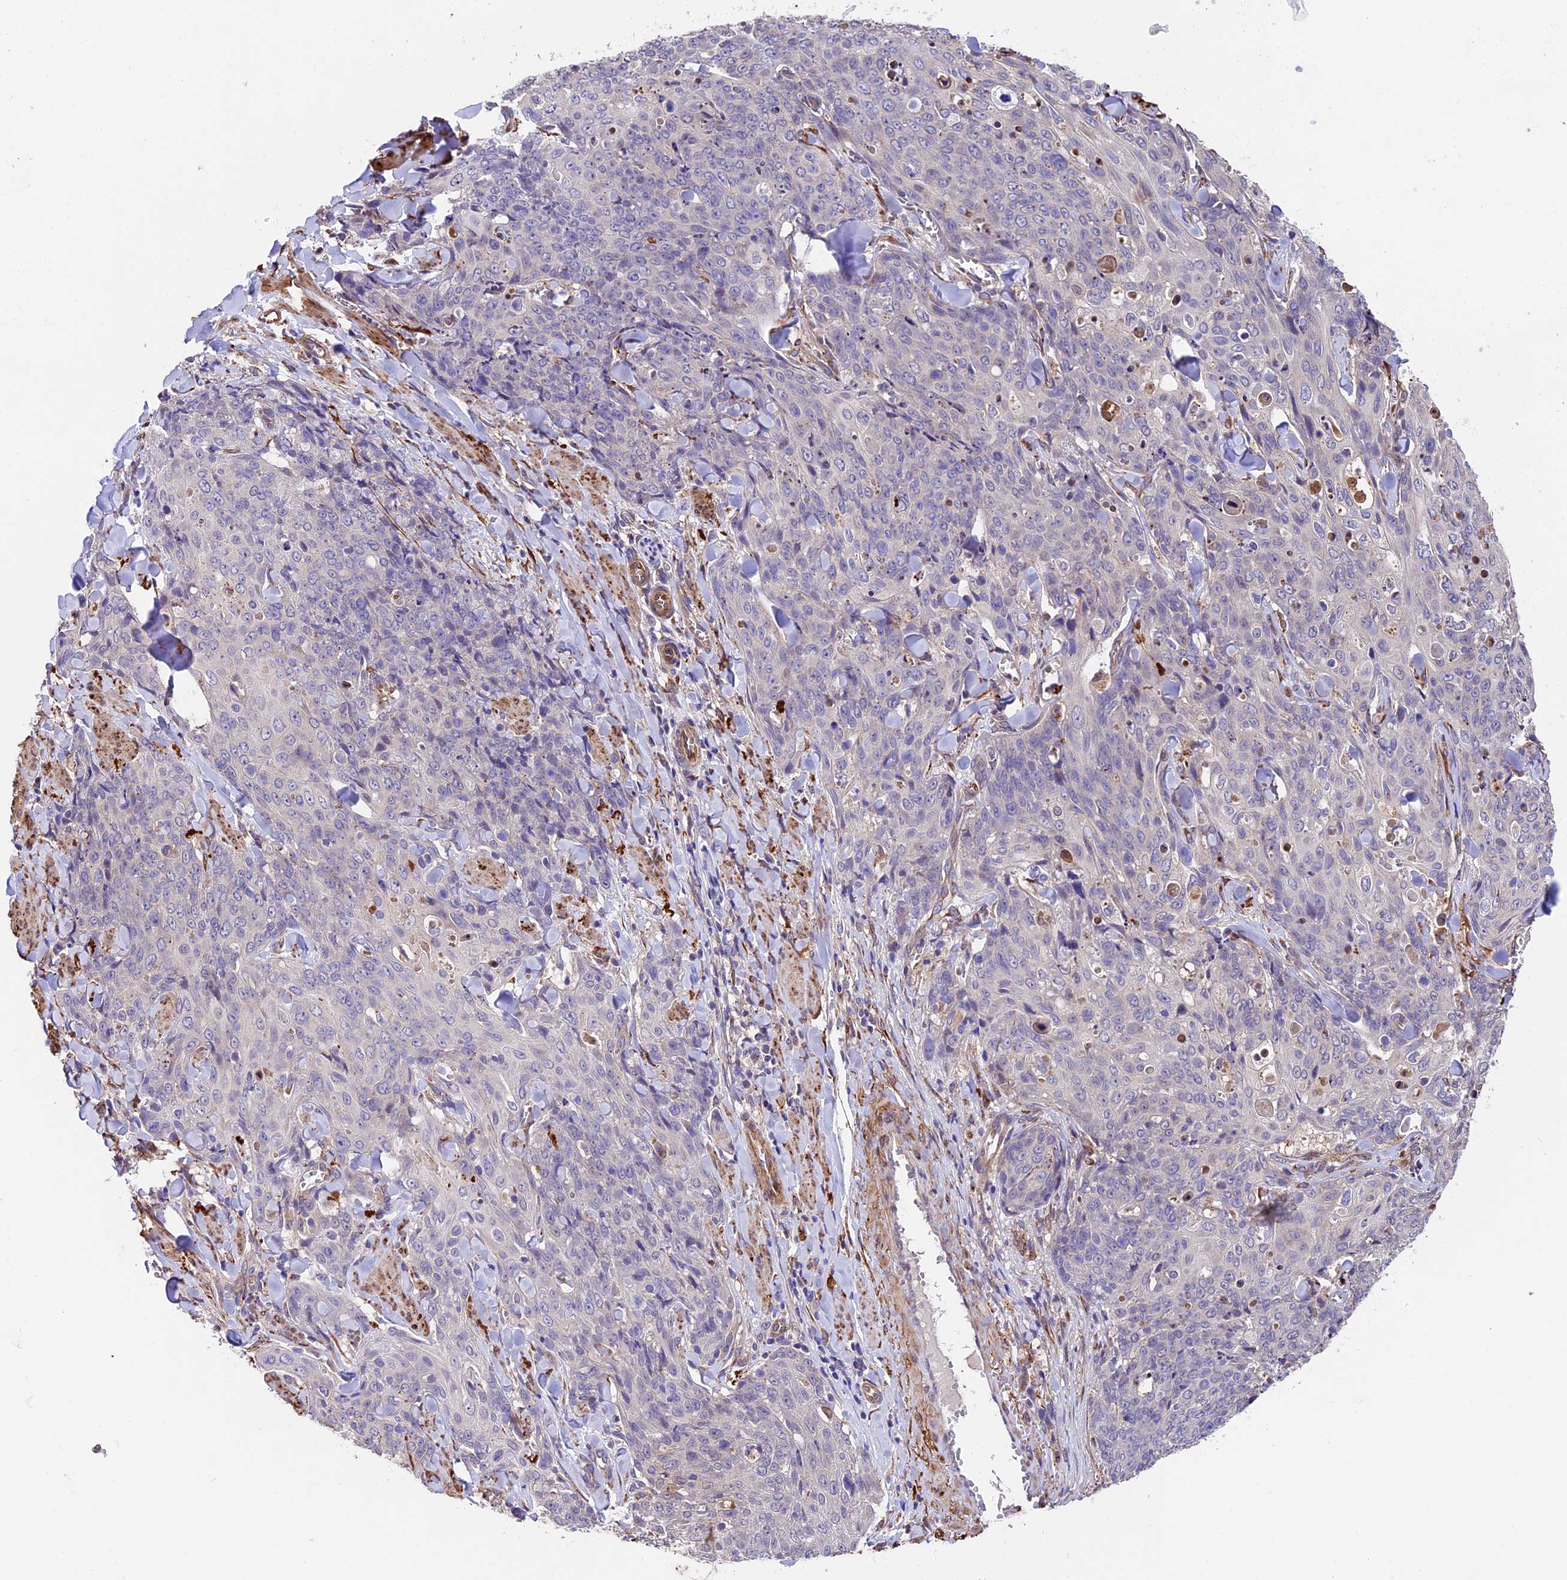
{"staining": {"intensity": "negative", "quantity": "none", "location": "none"}, "tissue": "skin cancer", "cell_type": "Tumor cells", "image_type": "cancer", "snomed": [{"axis": "morphology", "description": "Squamous cell carcinoma, NOS"}, {"axis": "topography", "description": "Skin"}, {"axis": "topography", "description": "Vulva"}], "caption": "The immunohistochemistry (IHC) photomicrograph has no significant positivity in tumor cells of skin cancer (squamous cell carcinoma) tissue. (DAB immunohistochemistry (IHC) with hematoxylin counter stain).", "gene": "LSM7", "patient": {"sex": "female", "age": 85}}